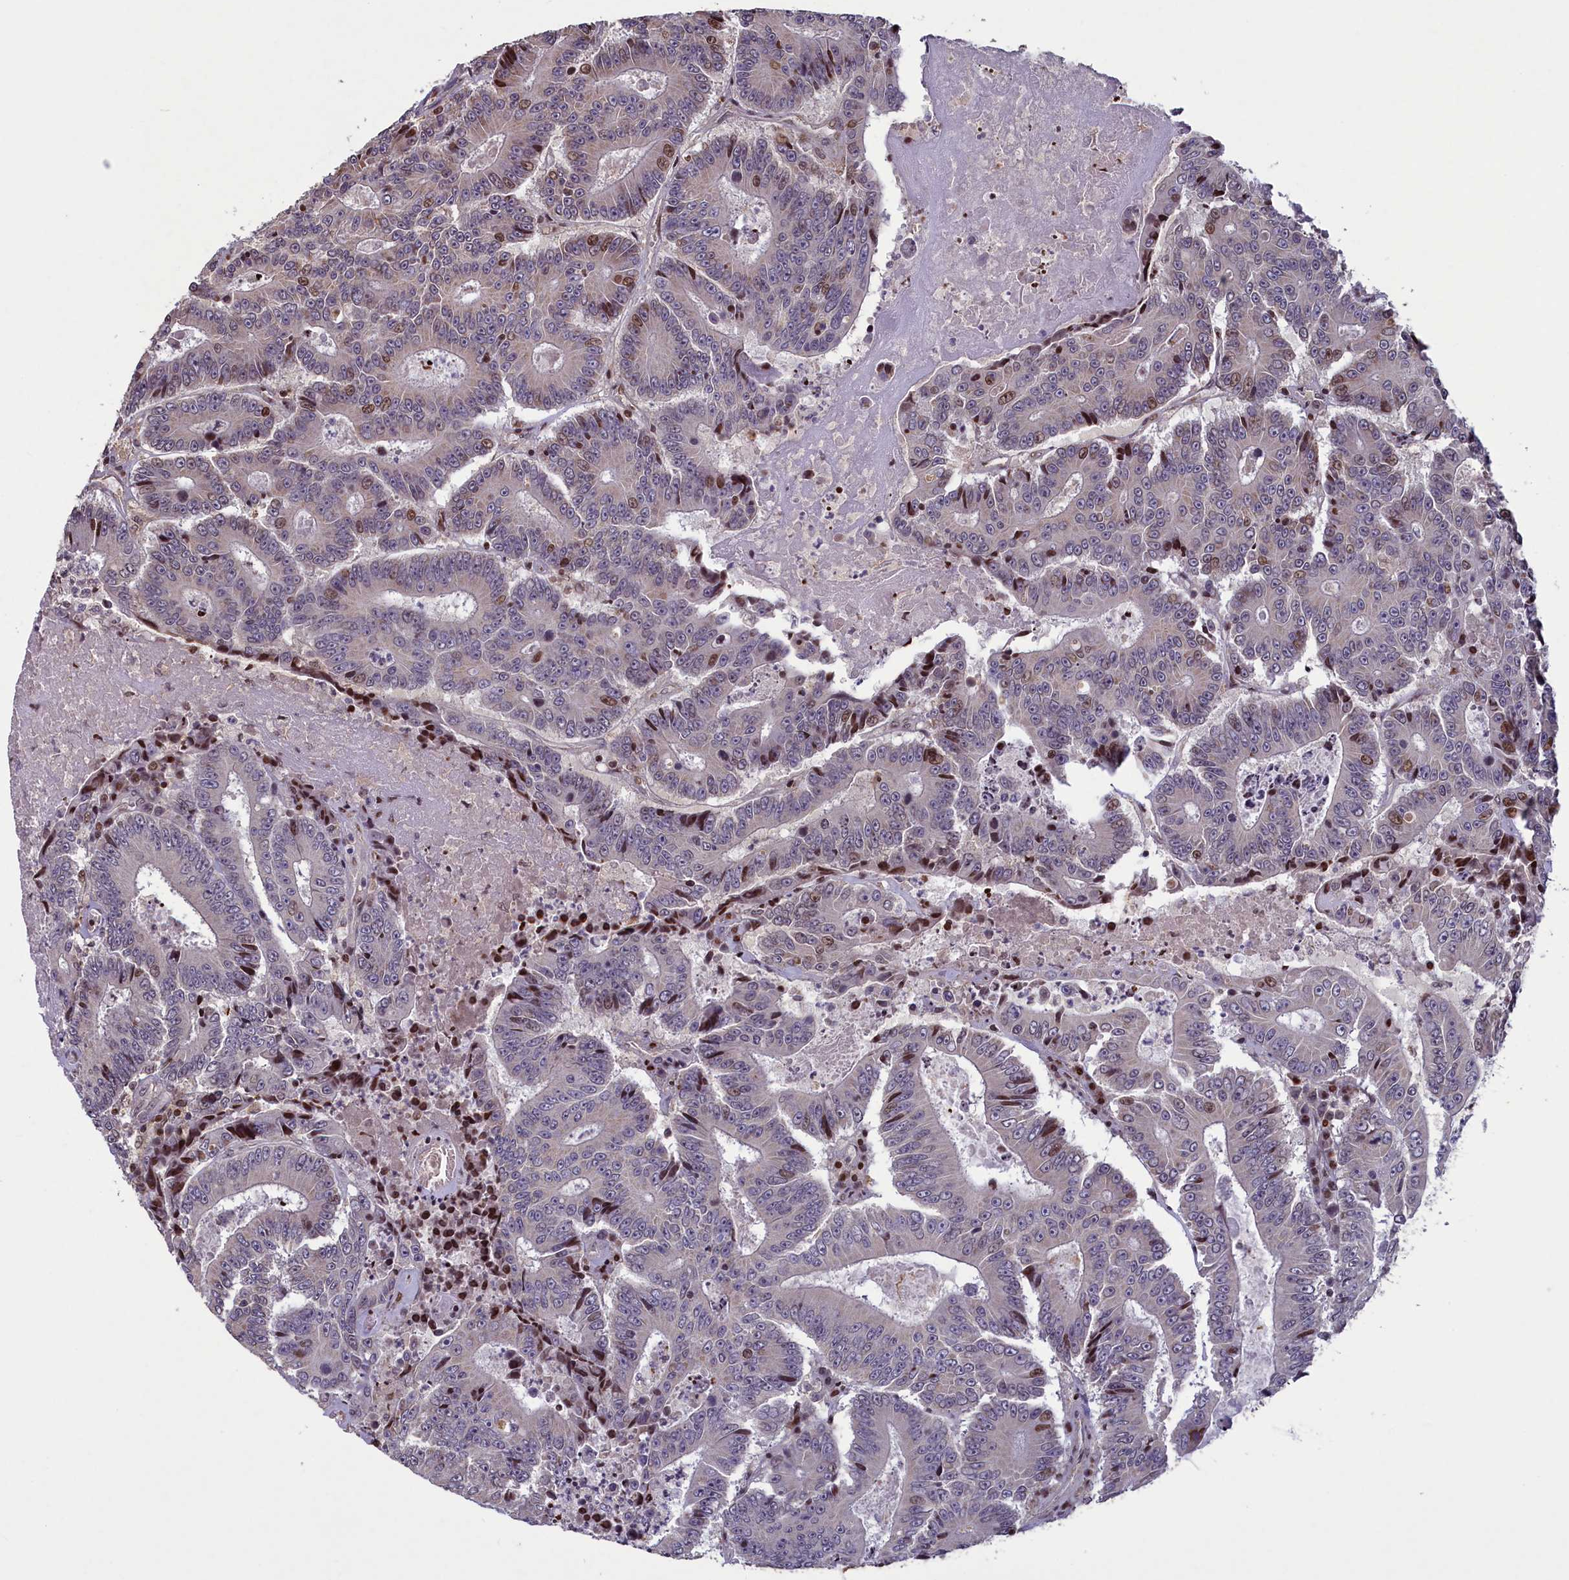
{"staining": {"intensity": "moderate", "quantity": "<25%", "location": "nuclear"}, "tissue": "colorectal cancer", "cell_type": "Tumor cells", "image_type": "cancer", "snomed": [{"axis": "morphology", "description": "Adenocarcinoma, NOS"}, {"axis": "topography", "description": "Colon"}], "caption": "A brown stain labels moderate nuclear expression of a protein in human colorectal cancer (adenocarcinoma) tumor cells.", "gene": "NUBP1", "patient": {"sex": "male", "age": 83}}